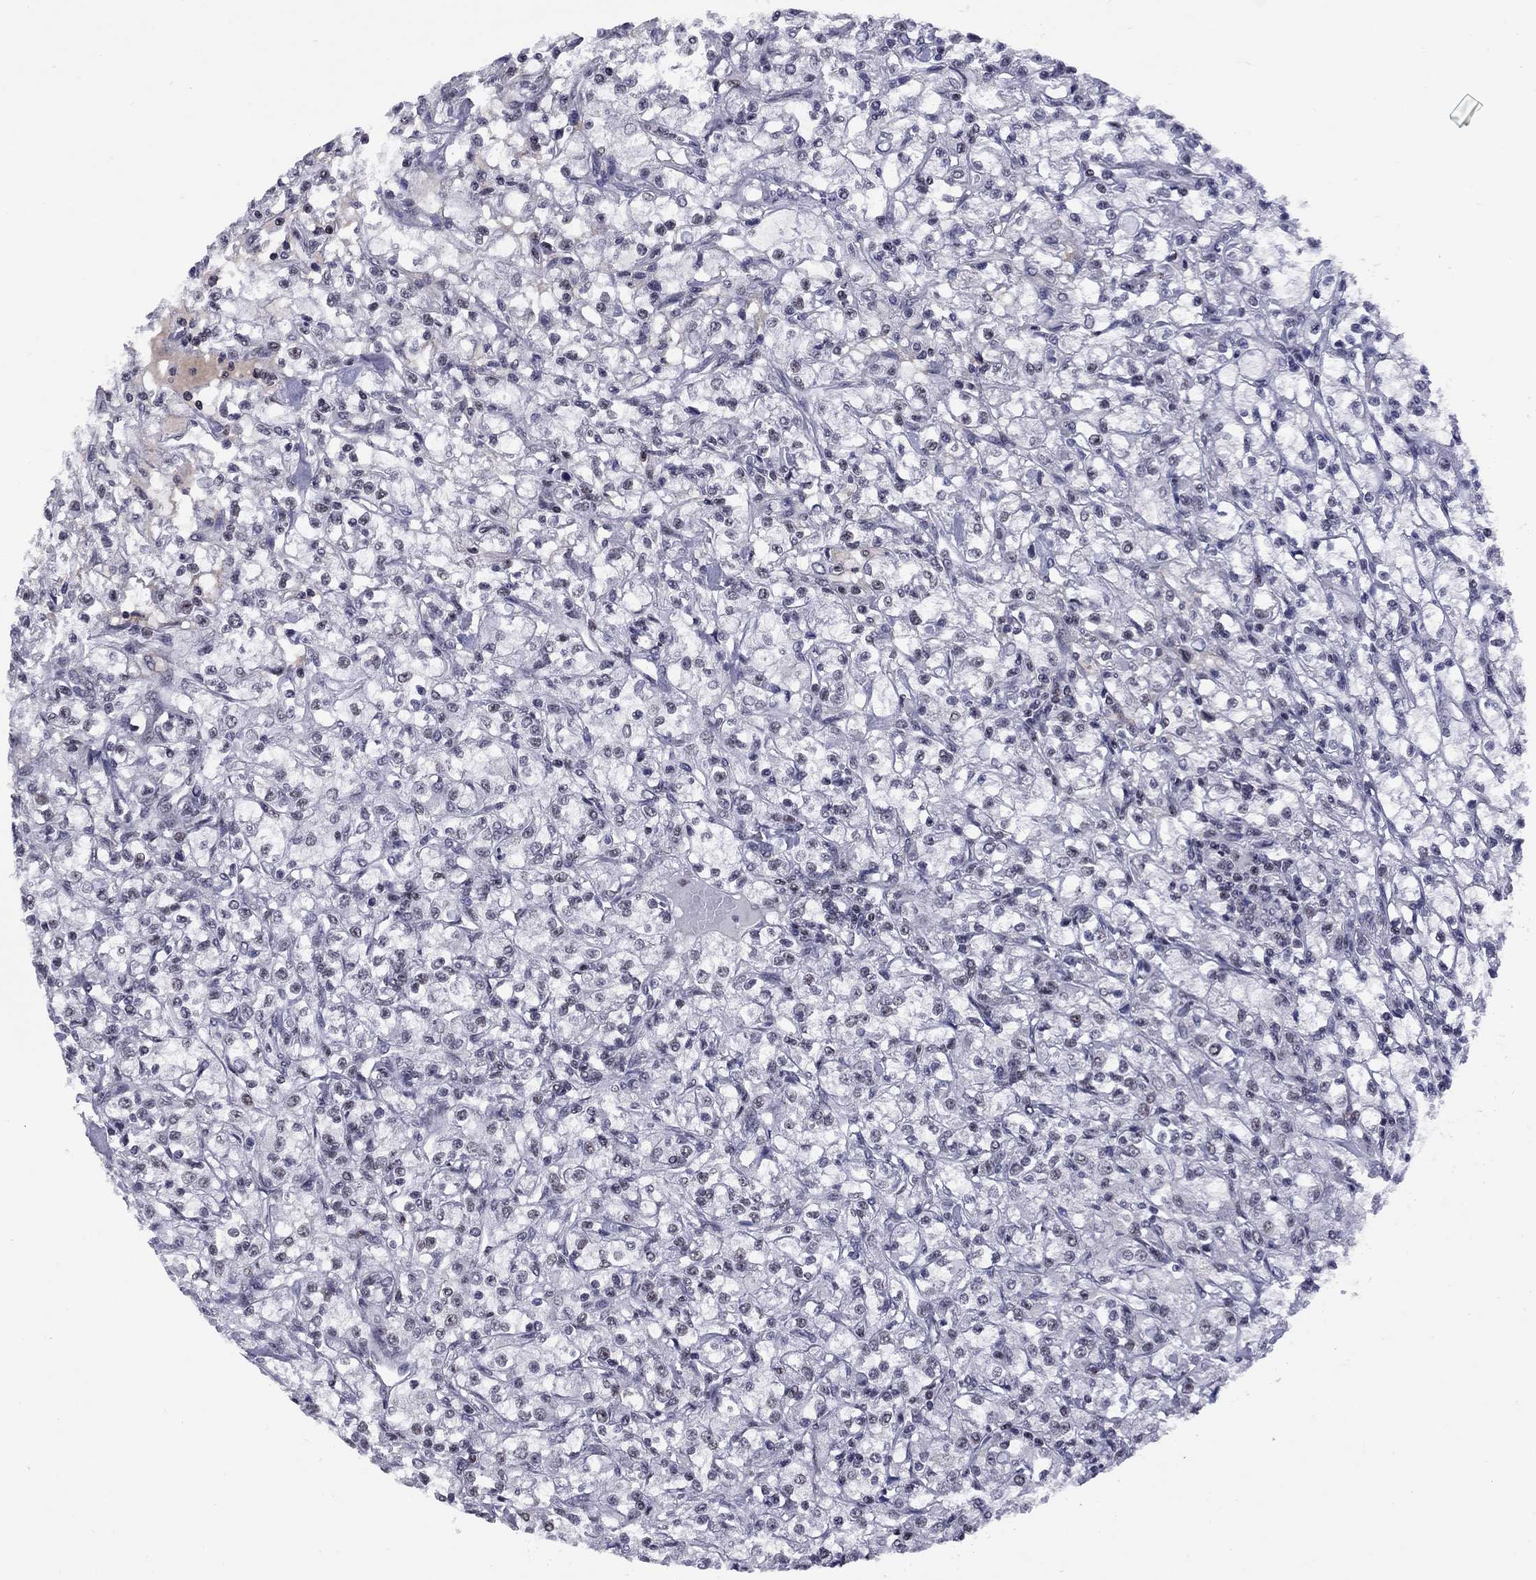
{"staining": {"intensity": "weak", "quantity": "<25%", "location": "nuclear"}, "tissue": "renal cancer", "cell_type": "Tumor cells", "image_type": "cancer", "snomed": [{"axis": "morphology", "description": "Adenocarcinoma, NOS"}, {"axis": "topography", "description": "Kidney"}], "caption": "Tumor cells are negative for brown protein staining in renal adenocarcinoma.", "gene": "TAF9", "patient": {"sex": "female", "age": 59}}